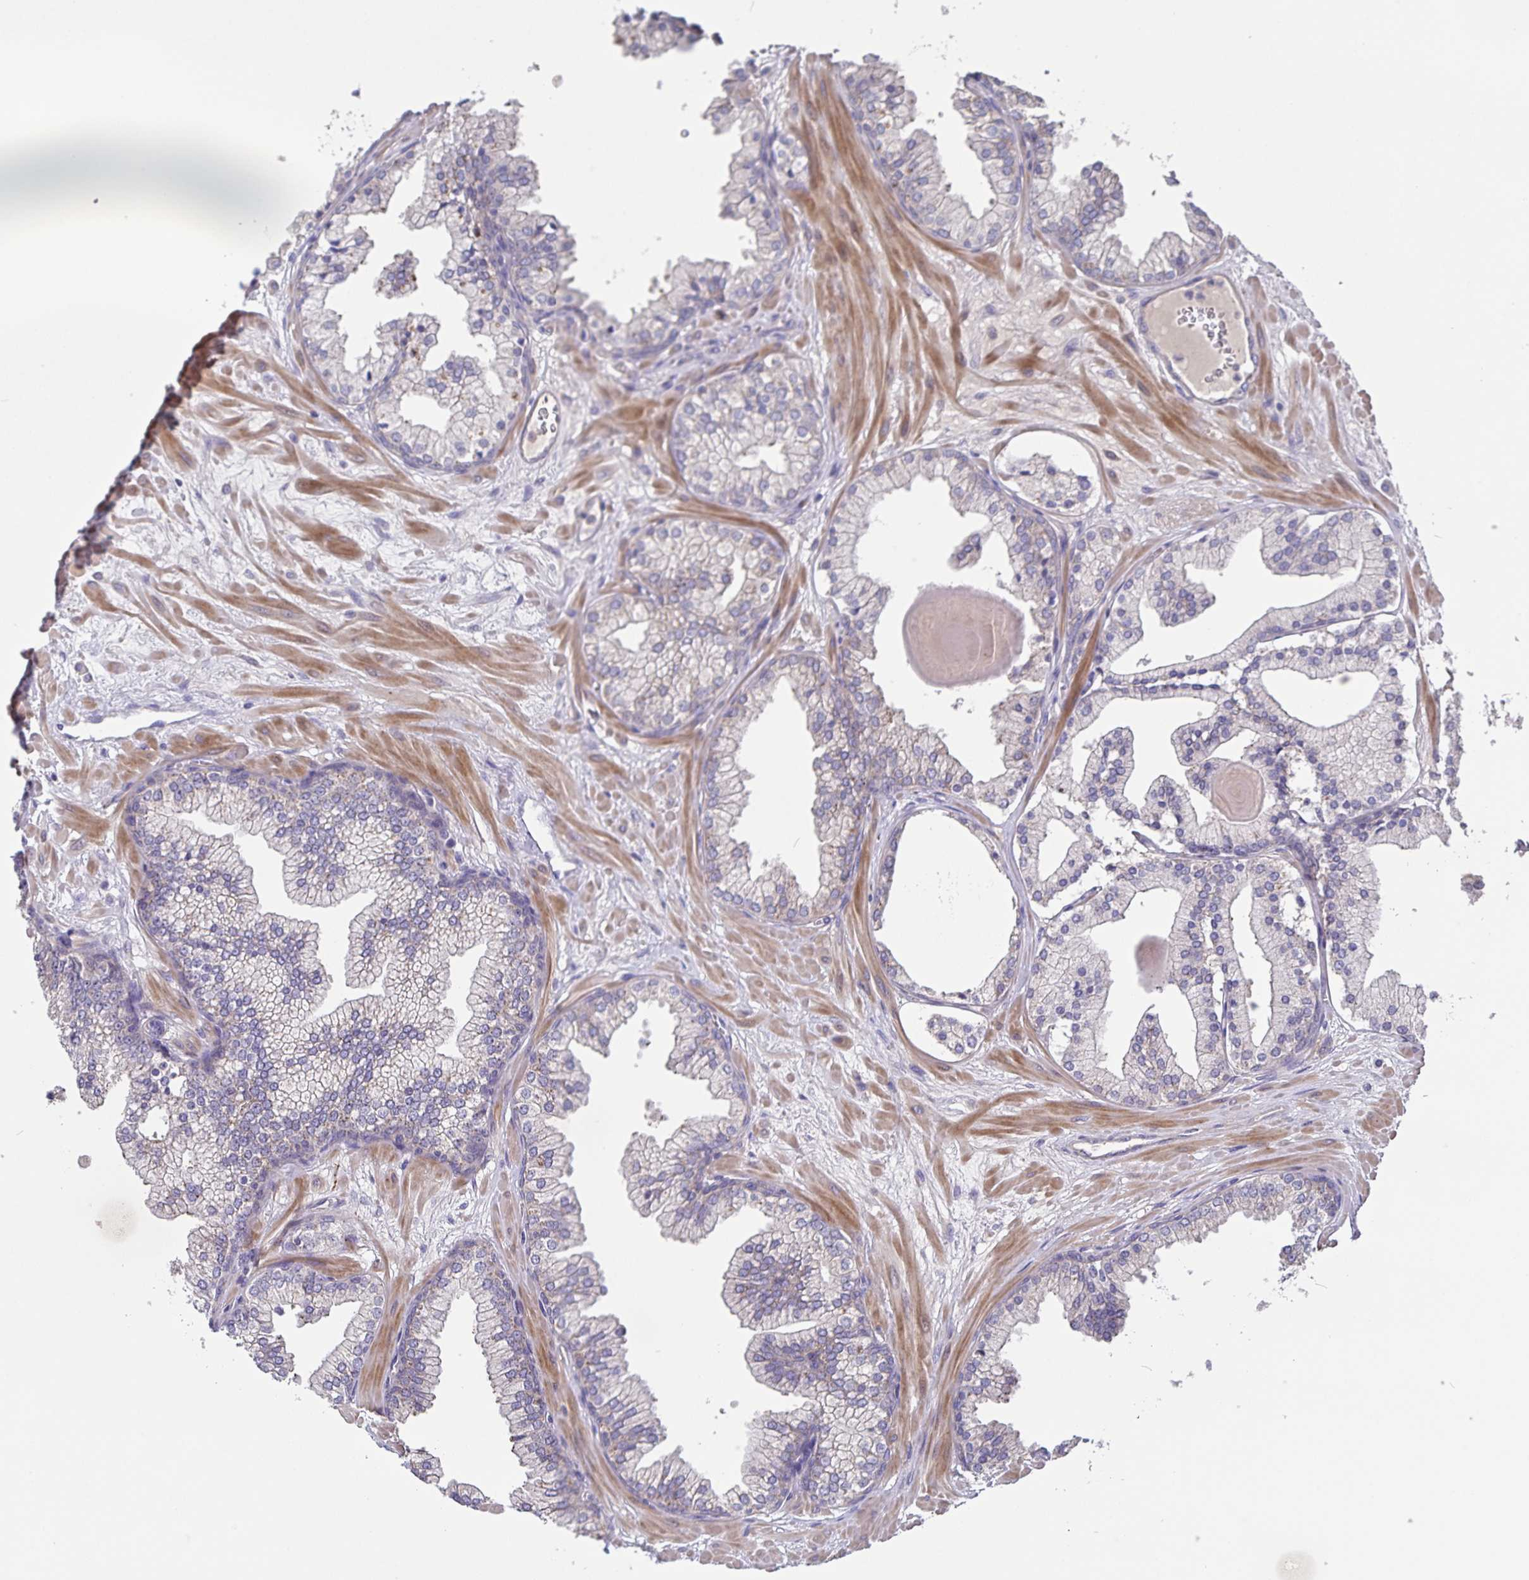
{"staining": {"intensity": "weak", "quantity": "<25%", "location": "cytoplasmic/membranous"}, "tissue": "prostate", "cell_type": "Glandular cells", "image_type": "normal", "snomed": [{"axis": "morphology", "description": "Normal tissue, NOS"}, {"axis": "topography", "description": "Prostate"}, {"axis": "topography", "description": "Peripheral nerve tissue"}], "caption": "This is an immunohistochemistry (IHC) photomicrograph of benign human prostate. There is no staining in glandular cells.", "gene": "FBXL16", "patient": {"sex": "male", "age": 61}}